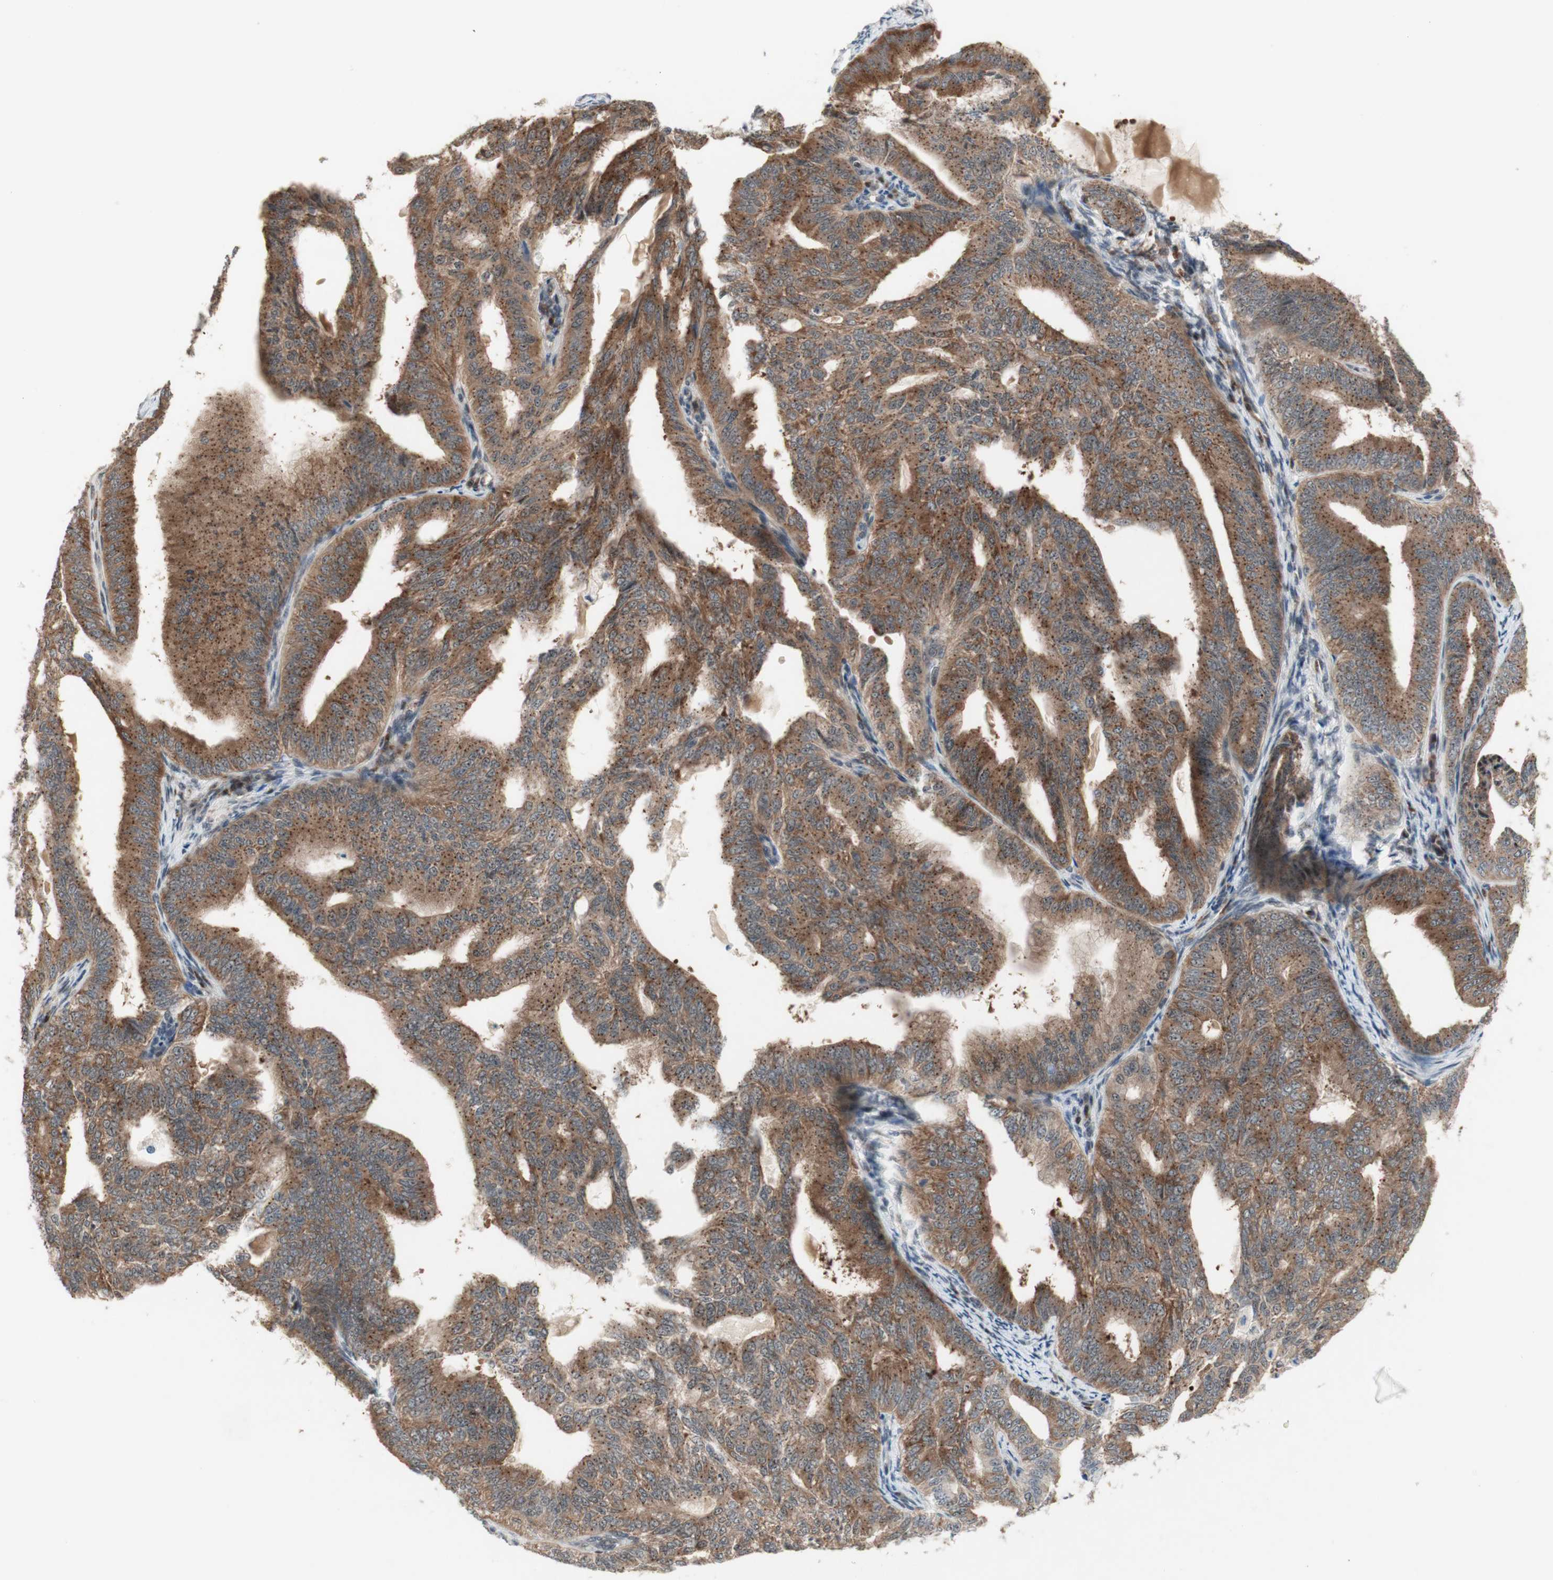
{"staining": {"intensity": "moderate", "quantity": ">75%", "location": "cytoplasmic/membranous"}, "tissue": "endometrial cancer", "cell_type": "Tumor cells", "image_type": "cancer", "snomed": [{"axis": "morphology", "description": "Adenocarcinoma, NOS"}, {"axis": "topography", "description": "Endometrium"}], "caption": "This micrograph reveals IHC staining of adenocarcinoma (endometrial), with medium moderate cytoplasmic/membranous expression in about >75% of tumor cells.", "gene": "CYLD", "patient": {"sex": "female", "age": 58}}